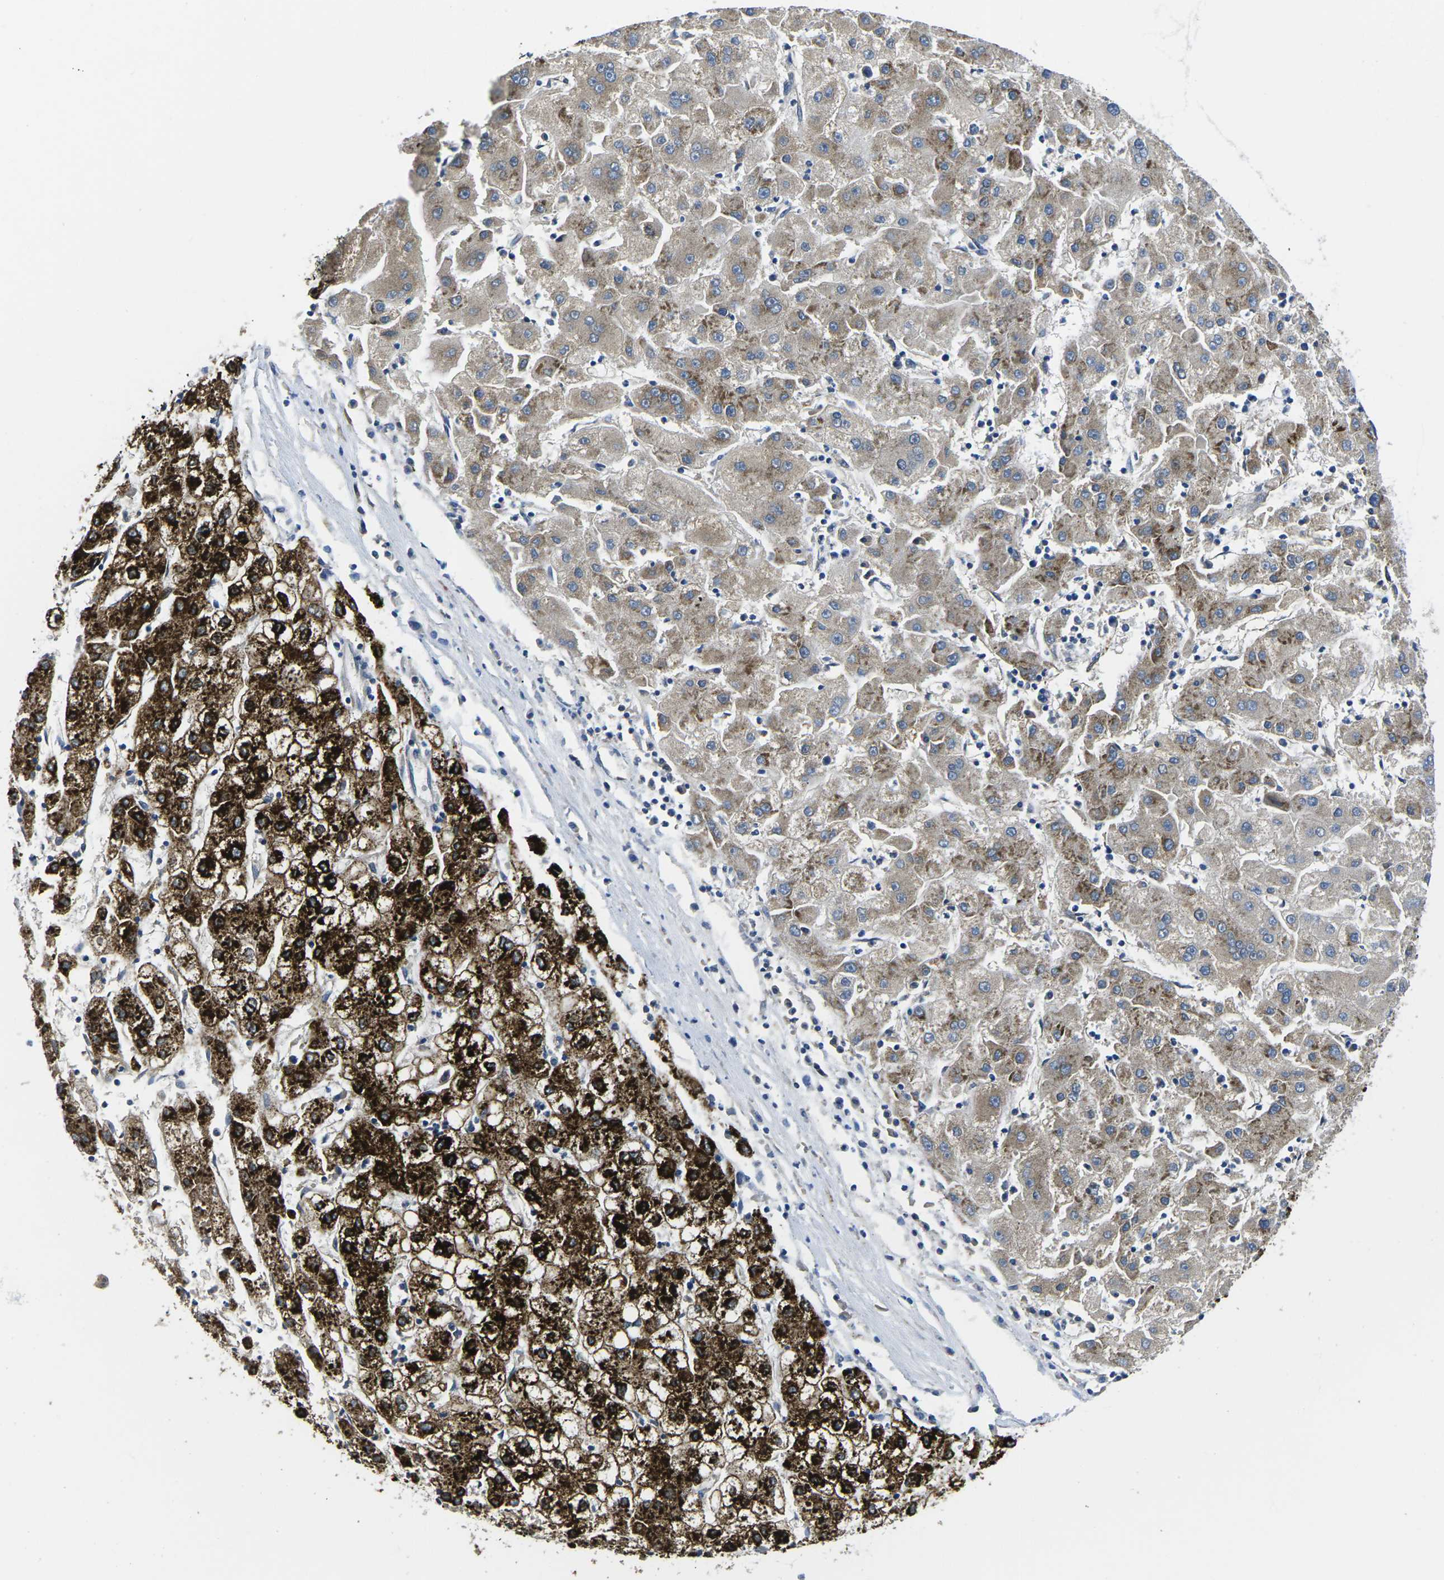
{"staining": {"intensity": "strong", "quantity": ">75%", "location": "cytoplasmic/membranous"}, "tissue": "liver cancer", "cell_type": "Tumor cells", "image_type": "cancer", "snomed": [{"axis": "morphology", "description": "Carcinoma, Hepatocellular, NOS"}, {"axis": "topography", "description": "Liver"}], "caption": "Immunohistochemical staining of human hepatocellular carcinoma (liver) reveals strong cytoplasmic/membranous protein positivity in approximately >75% of tumor cells.", "gene": "PDZD8", "patient": {"sex": "male", "age": 72}}